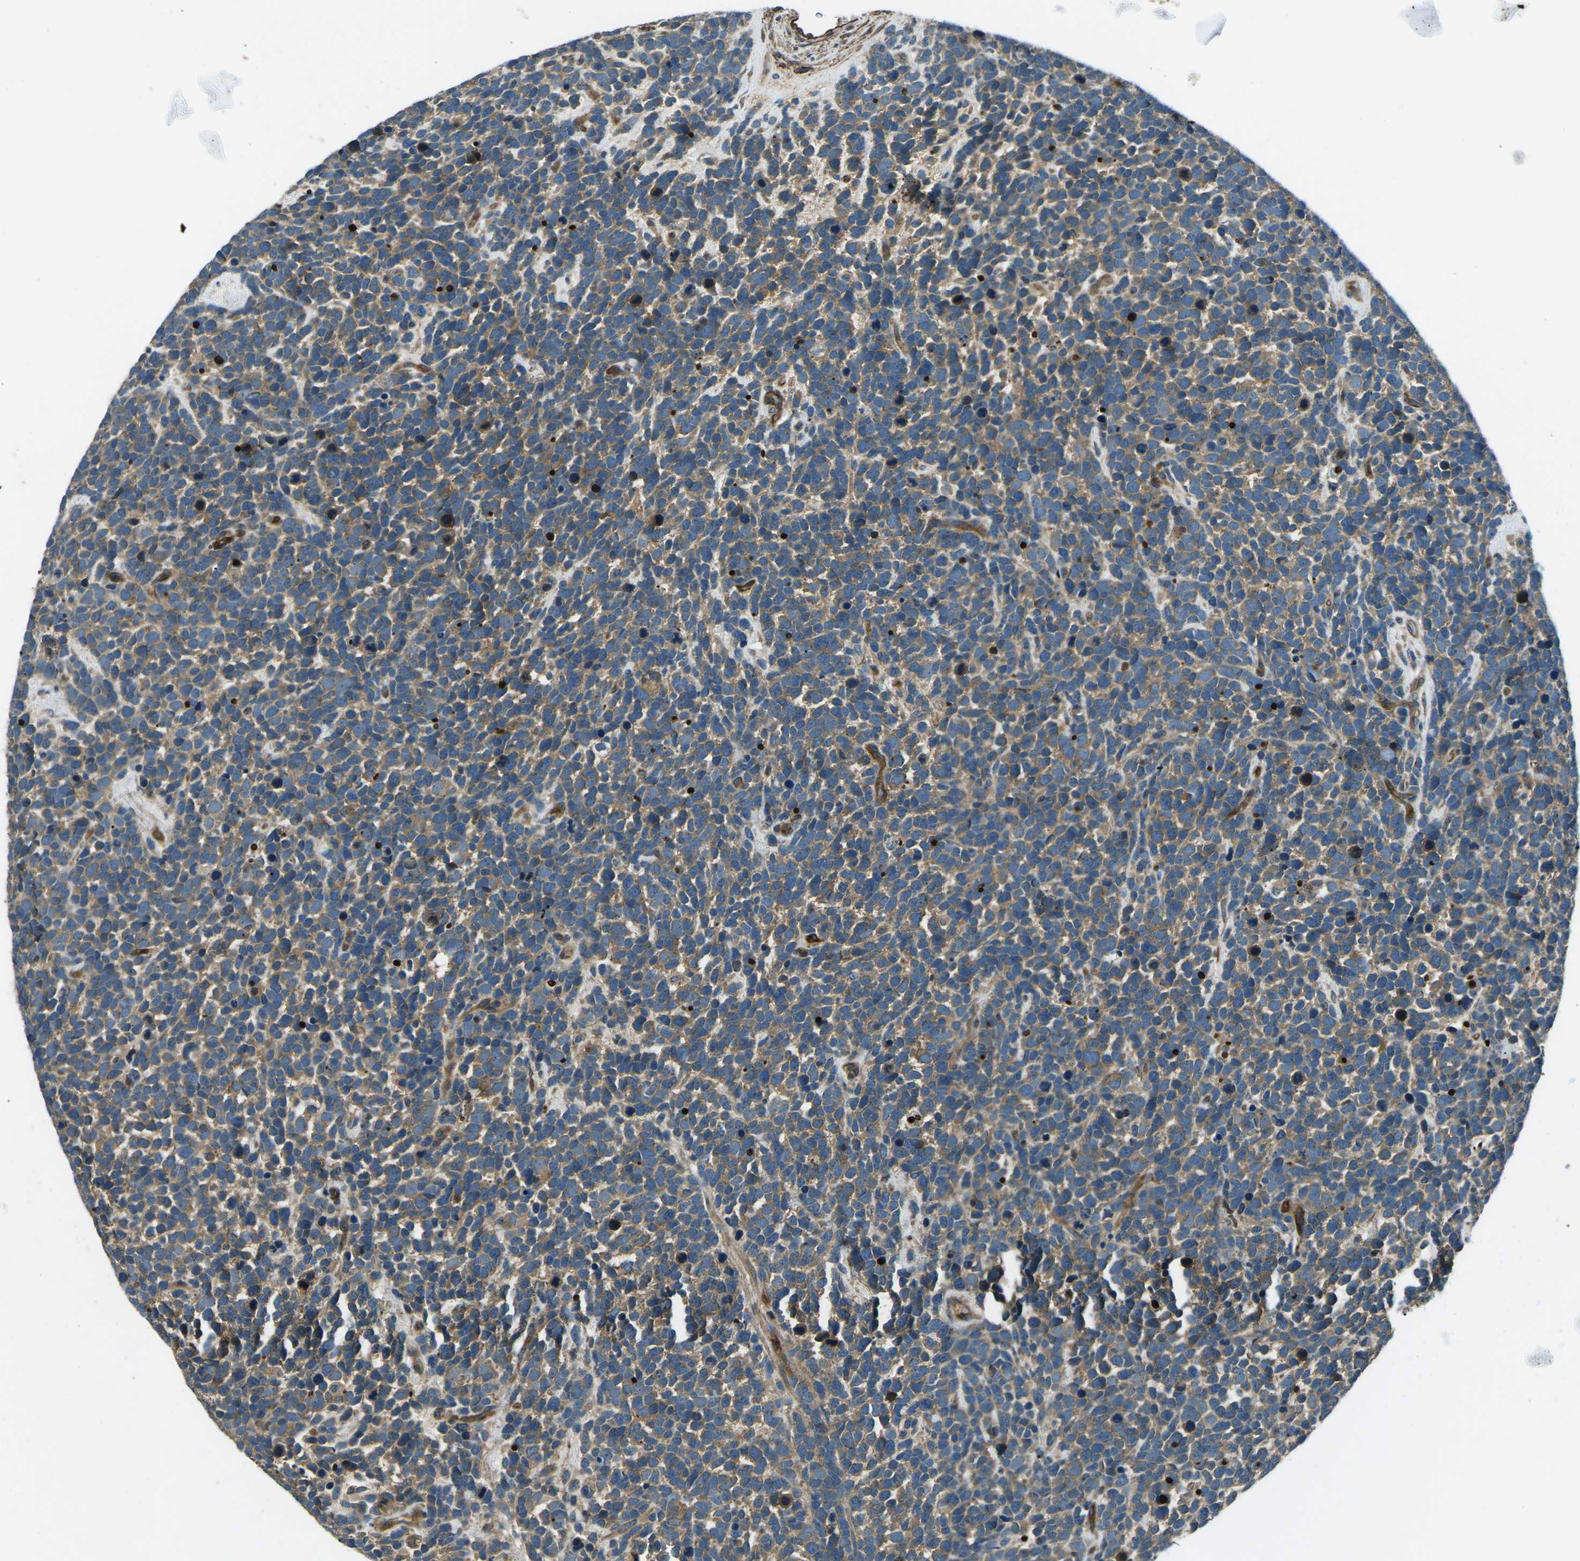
{"staining": {"intensity": "moderate", "quantity": ">75%", "location": "cytoplasmic/membranous"}, "tissue": "urothelial cancer", "cell_type": "Tumor cells", "image_type": "cancer", "snomed": [{"axis": "morphology", "description": "Urothelial carcinoma, High grade"}, {"axis": "topography", "description": "Urinary bladder"}], "caption": "Immunohistochemistry (IHC) image of human urothelial cancer stained for a protein (brown), which demonstrates medium levels of moderate cytoplasmic/membranous positivity in approximately >75% of tumor cells.", "gene": "AFAP1", "patient": {"sex": "female", "age": 82}}